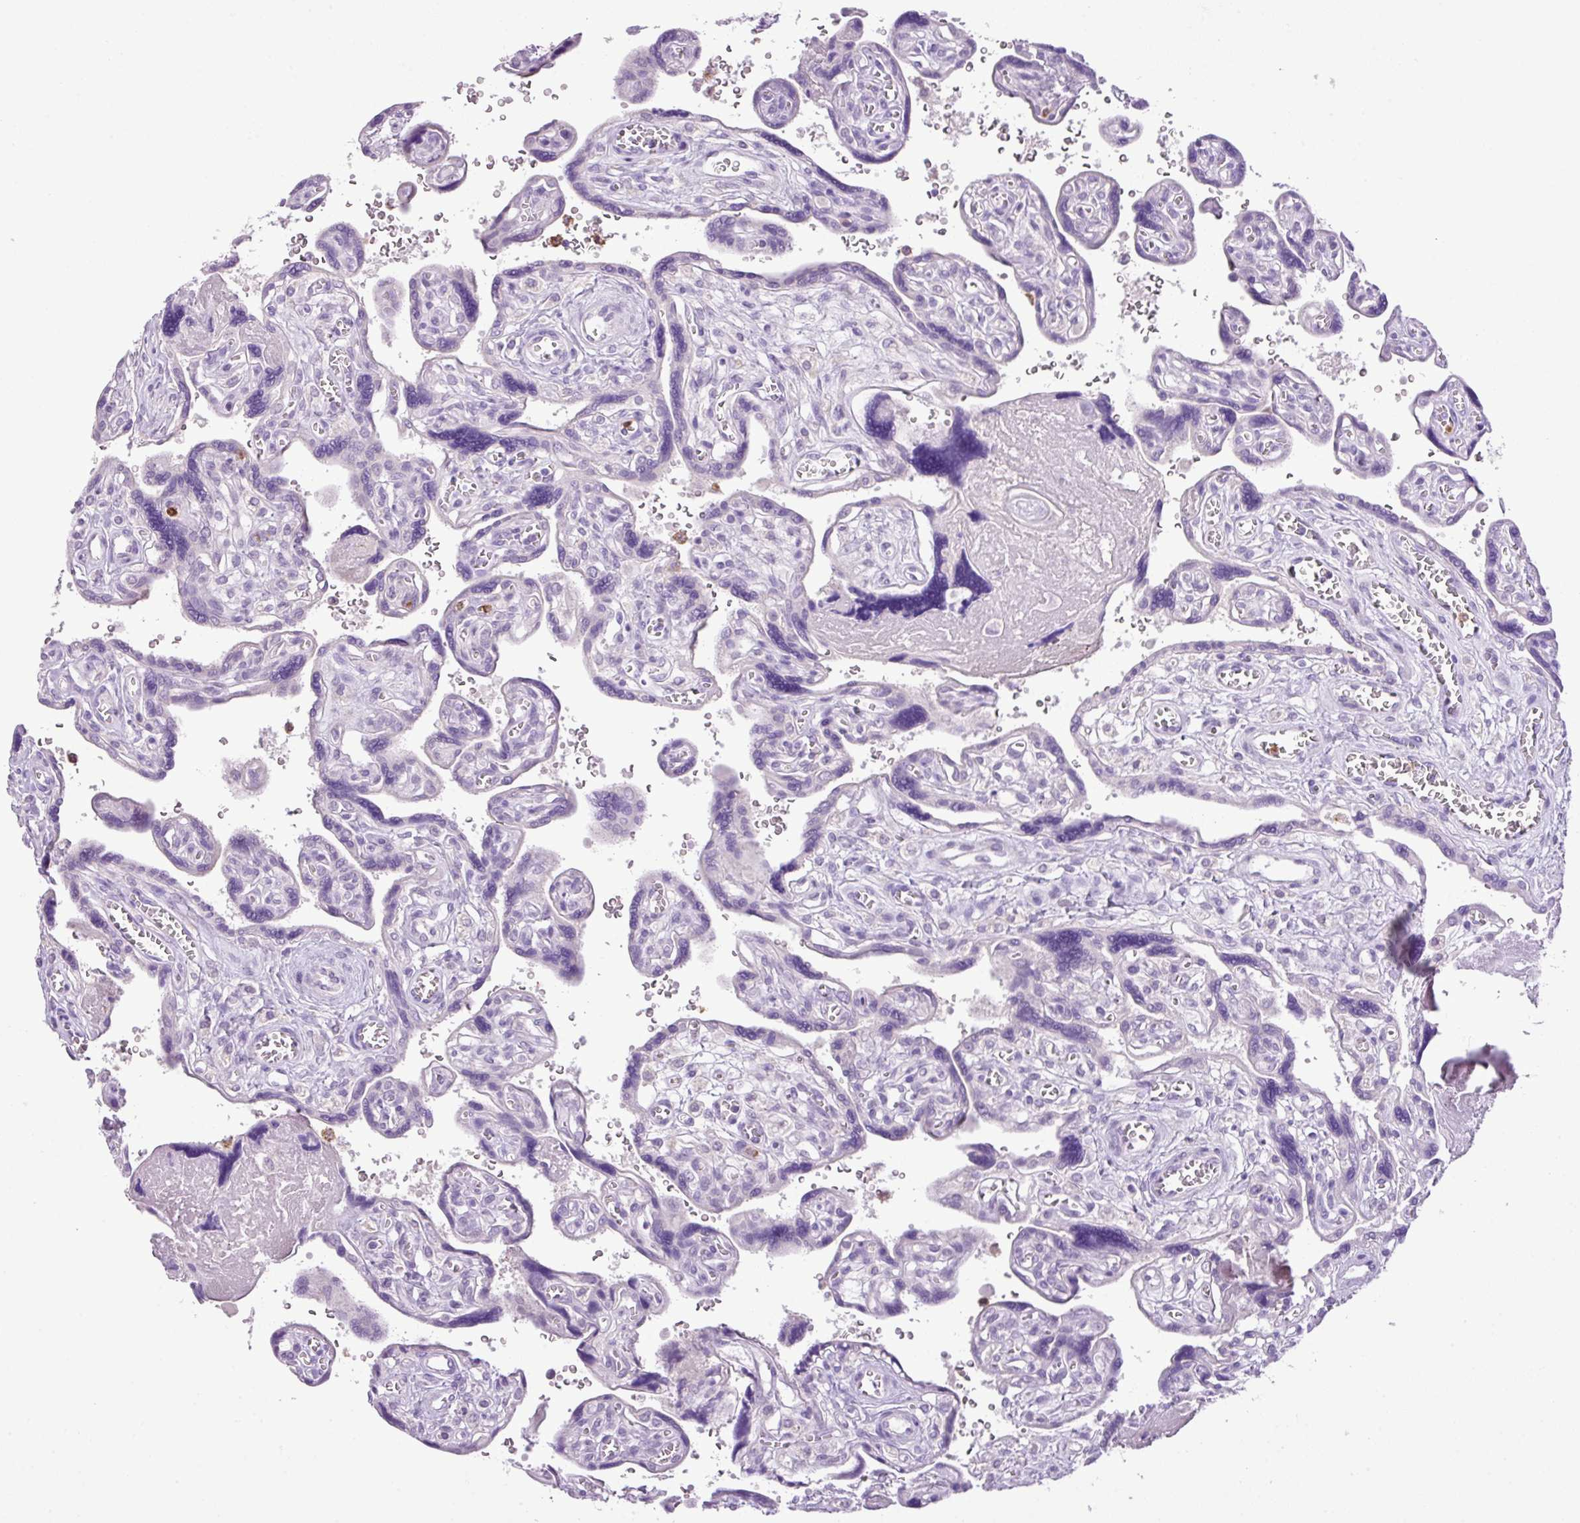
{"staining": {"intensity": "negative", "quantity": "none", "location": "none"}, "tissue": "placenta", "cell_type": "Trophoblastic cells", "image_type": "normal", "snomed": [{"axis": "morphology", "description": "Normal tissue, NOS"}, {"axis": "topography", "description": "Placenta"}], "caption": "This is a photomicrograph of immunohistochemistry (IHC) staining of unremarkable placenta, which shows no positivity in trophoblastic cells. (DAB immunohistochemistry (IHC), high magnification).", "gene": "HTR3E", "patient": {"sex": "female", "age": 39}}